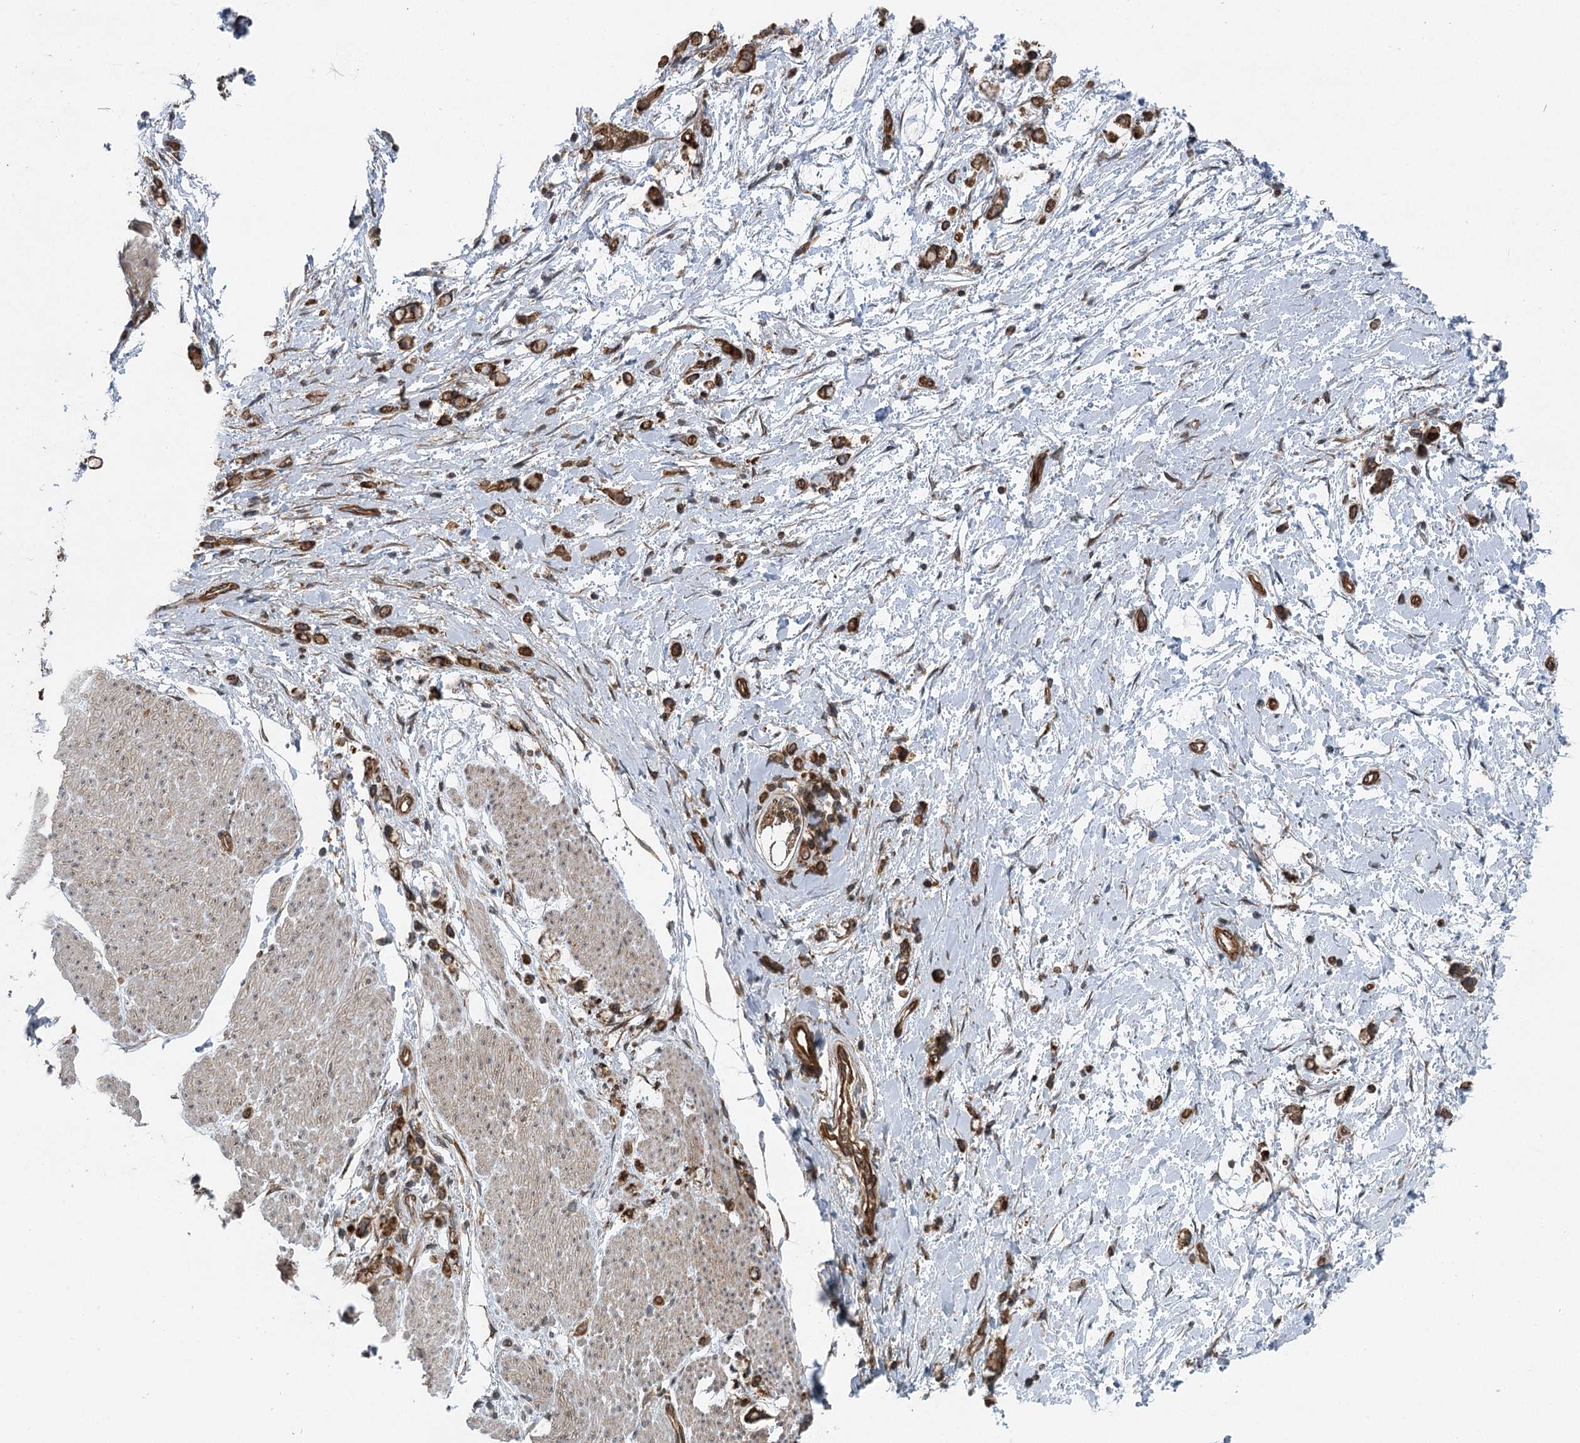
{"staining": {"intensity": "strong", "quantity": ">75%", "location": "cytoplasmic/membranous"}, "tissue": "stomach cancer", "cell_type": "Tumor cells", "image_type": "cancer", "snomed": [{"axis": "morphology", "description": "Adenocarcinoma, NOS"}, {"axis": "topography", "description": "Stomach"}], "caption": "This histopathology image reveals stomach cancer (adenocarcinoma) stained with immunohistochemistry (IHC) to label a protein in brown. The cytoplasmic/membranous of tumor cells show strong positivity for the protein. Nuclei are counter-stained blue.", "gene": "IQSEC1", "patient": {"sex": "female", "age": 60}}